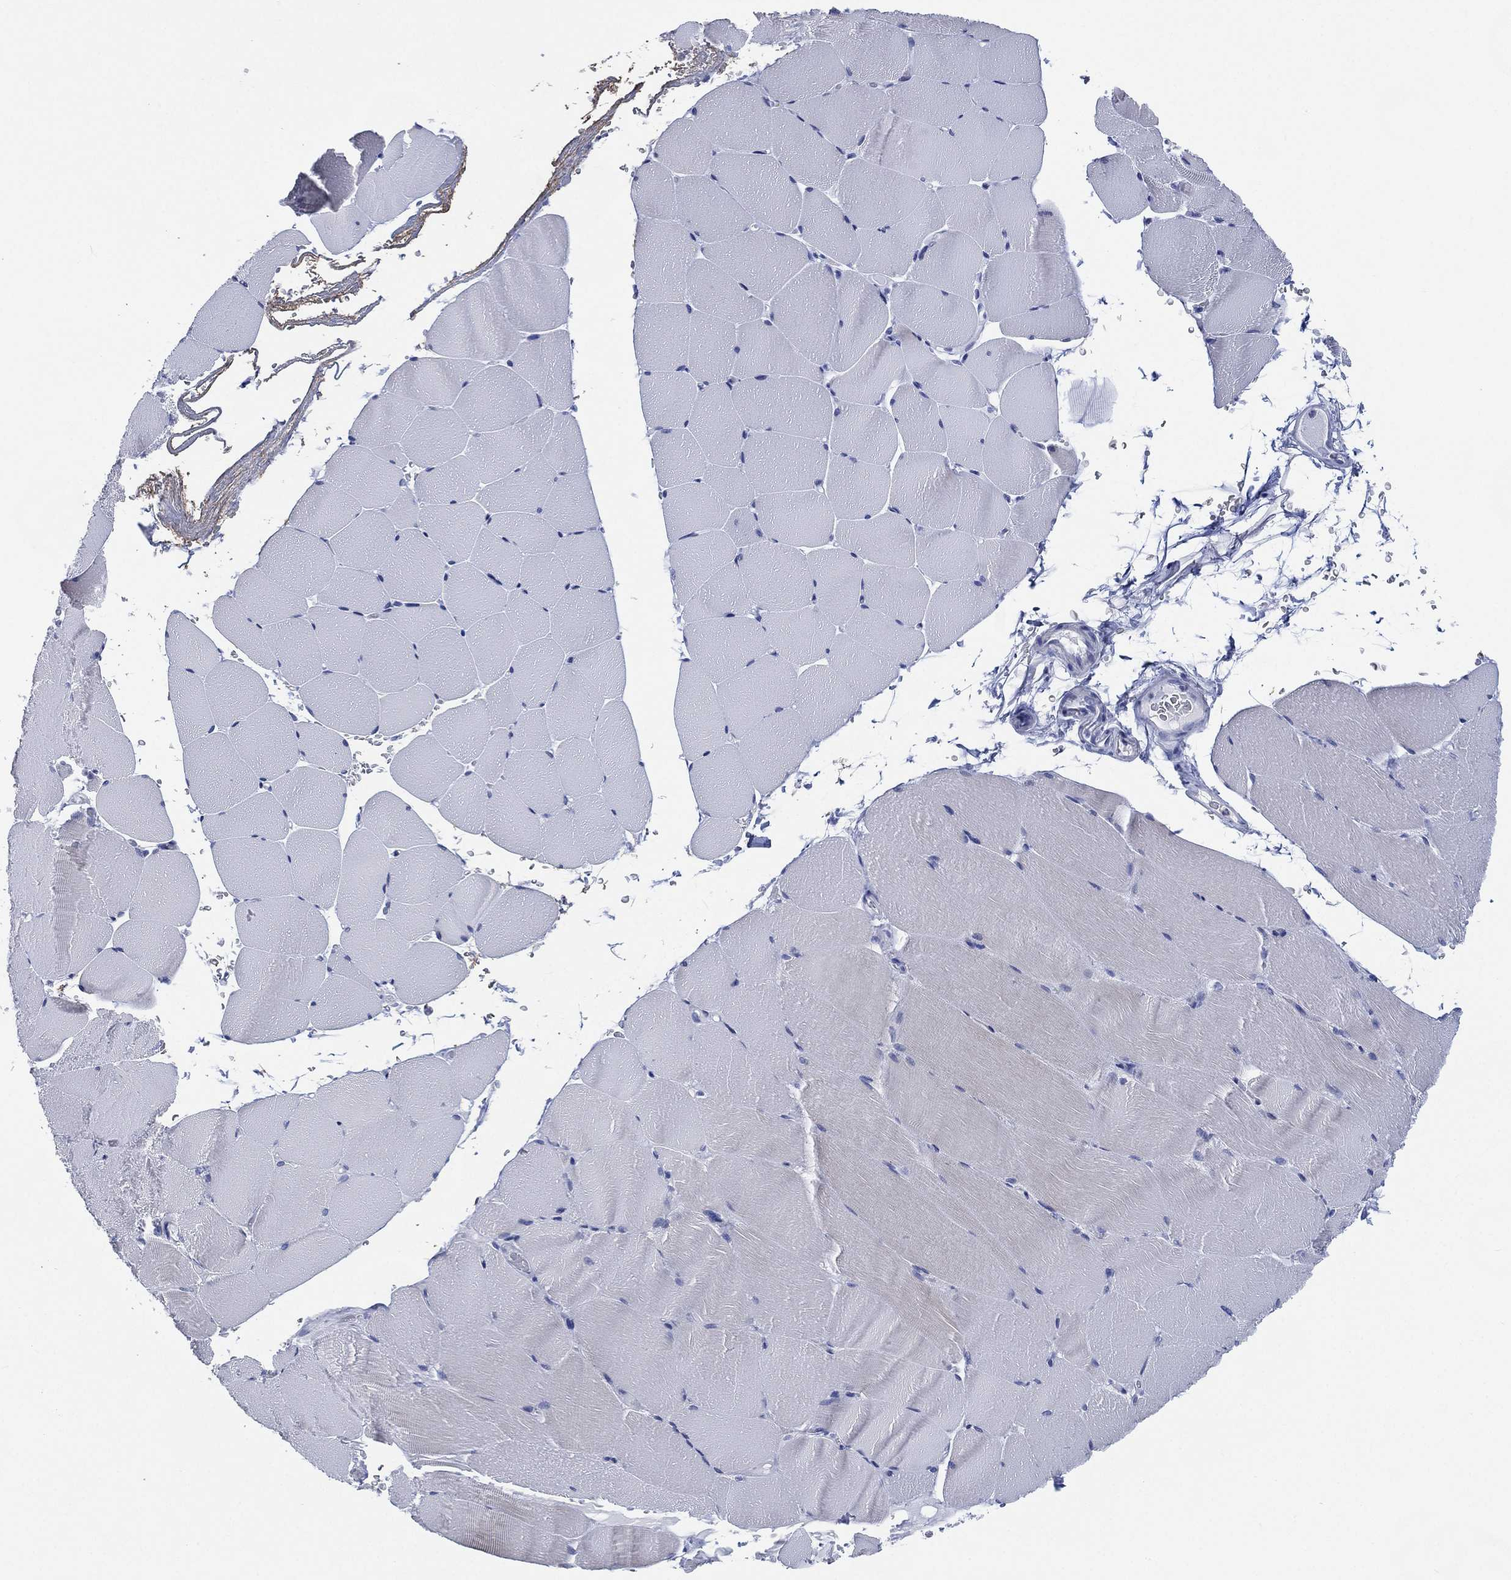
{"staining": {"intensity": "negative", "quantity": "none", "location": "none"}, "tissue": "skeletal muscle", "cell_type": "Myocytes", "image_type": "normal", "snomed": [{"axis": "morphology", "description": "Normal tissue, NOS"}, {"axis": "topography", "description": "Skeletal muscle"}], "caption": "Photomicrograph shows no significant protein expression in myocytes of normal skeletal muscle. Nuclei are stained in blue.", "gene": "TMEM247", "patient": {"sex": "female", "age": 37}}